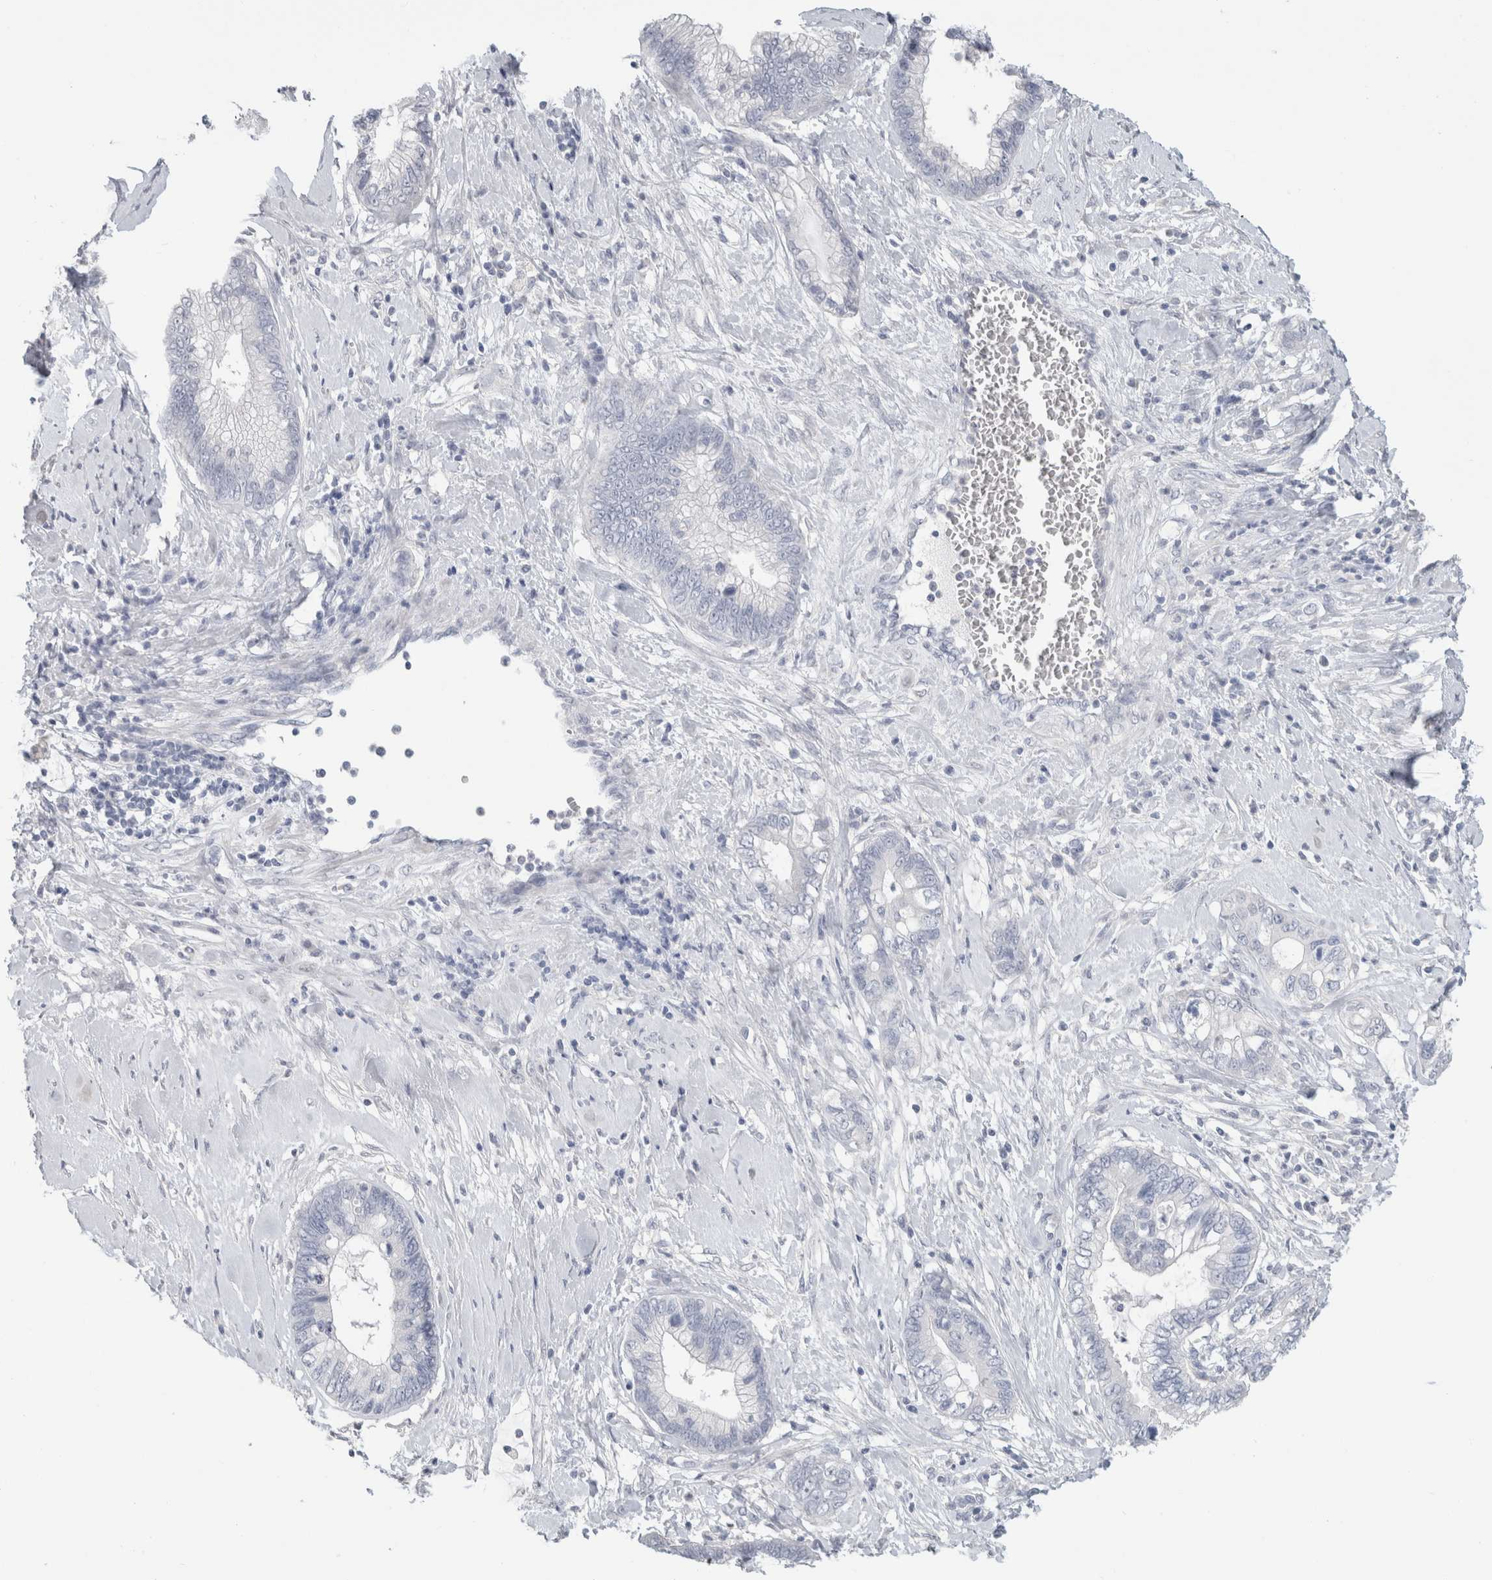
{"staining": {"intensity": "negative", "quantity": "none", "location": "none"}, "tissue": "cervical cancer", "cell_type": "Tumor cells", "image_type": "cancer", "snomed": [{"axis": "morphology", "description": "Adenocarcinoma, NOS"}, {"axis": "topography", "description": "Cervix"}], "caption": "Immunohistochemical staining of cervical cancer (adenocarcinoma) shows no significant positivity in tumor cells.", "gene": "SLC6A1", "patient": {"sex": "female", "age": 44}}